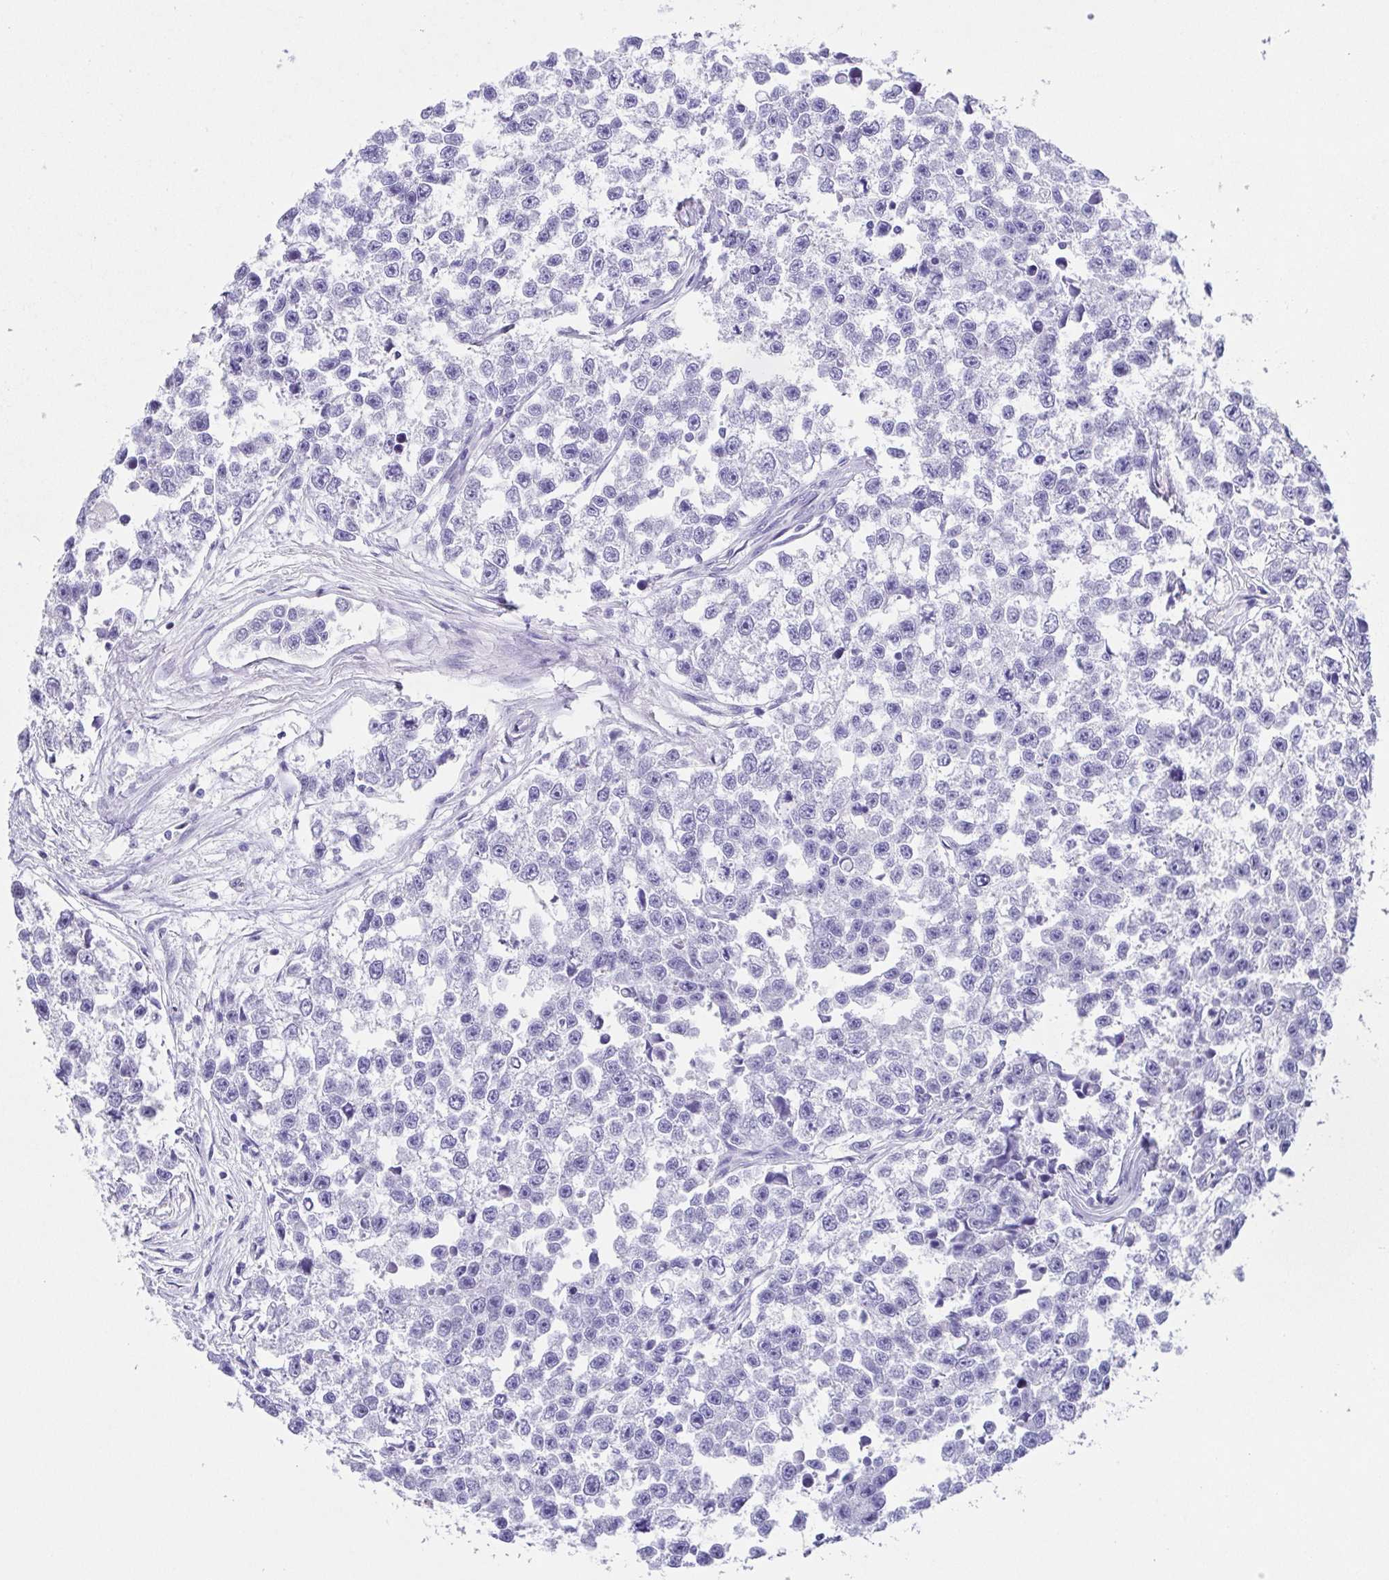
{"staining": {"intensity": "negative", "quantity": "none", "location": "none"}, "tissue": "testis cancer", "cell_type": "Tumor cells", "image_type": "cancer", "snomed": [{"axis": "morphology", "description": "Seminoma, NOS"}, {"axis": "topography", "description": "Testis"}], "caption": "Immunohistochemistry image of human seminoma (testis) stained for a protein (brown), which displays no positivity in tumor cells.", "gene": "ARPP21", "patient": {"sex": "male", "age": 26}}